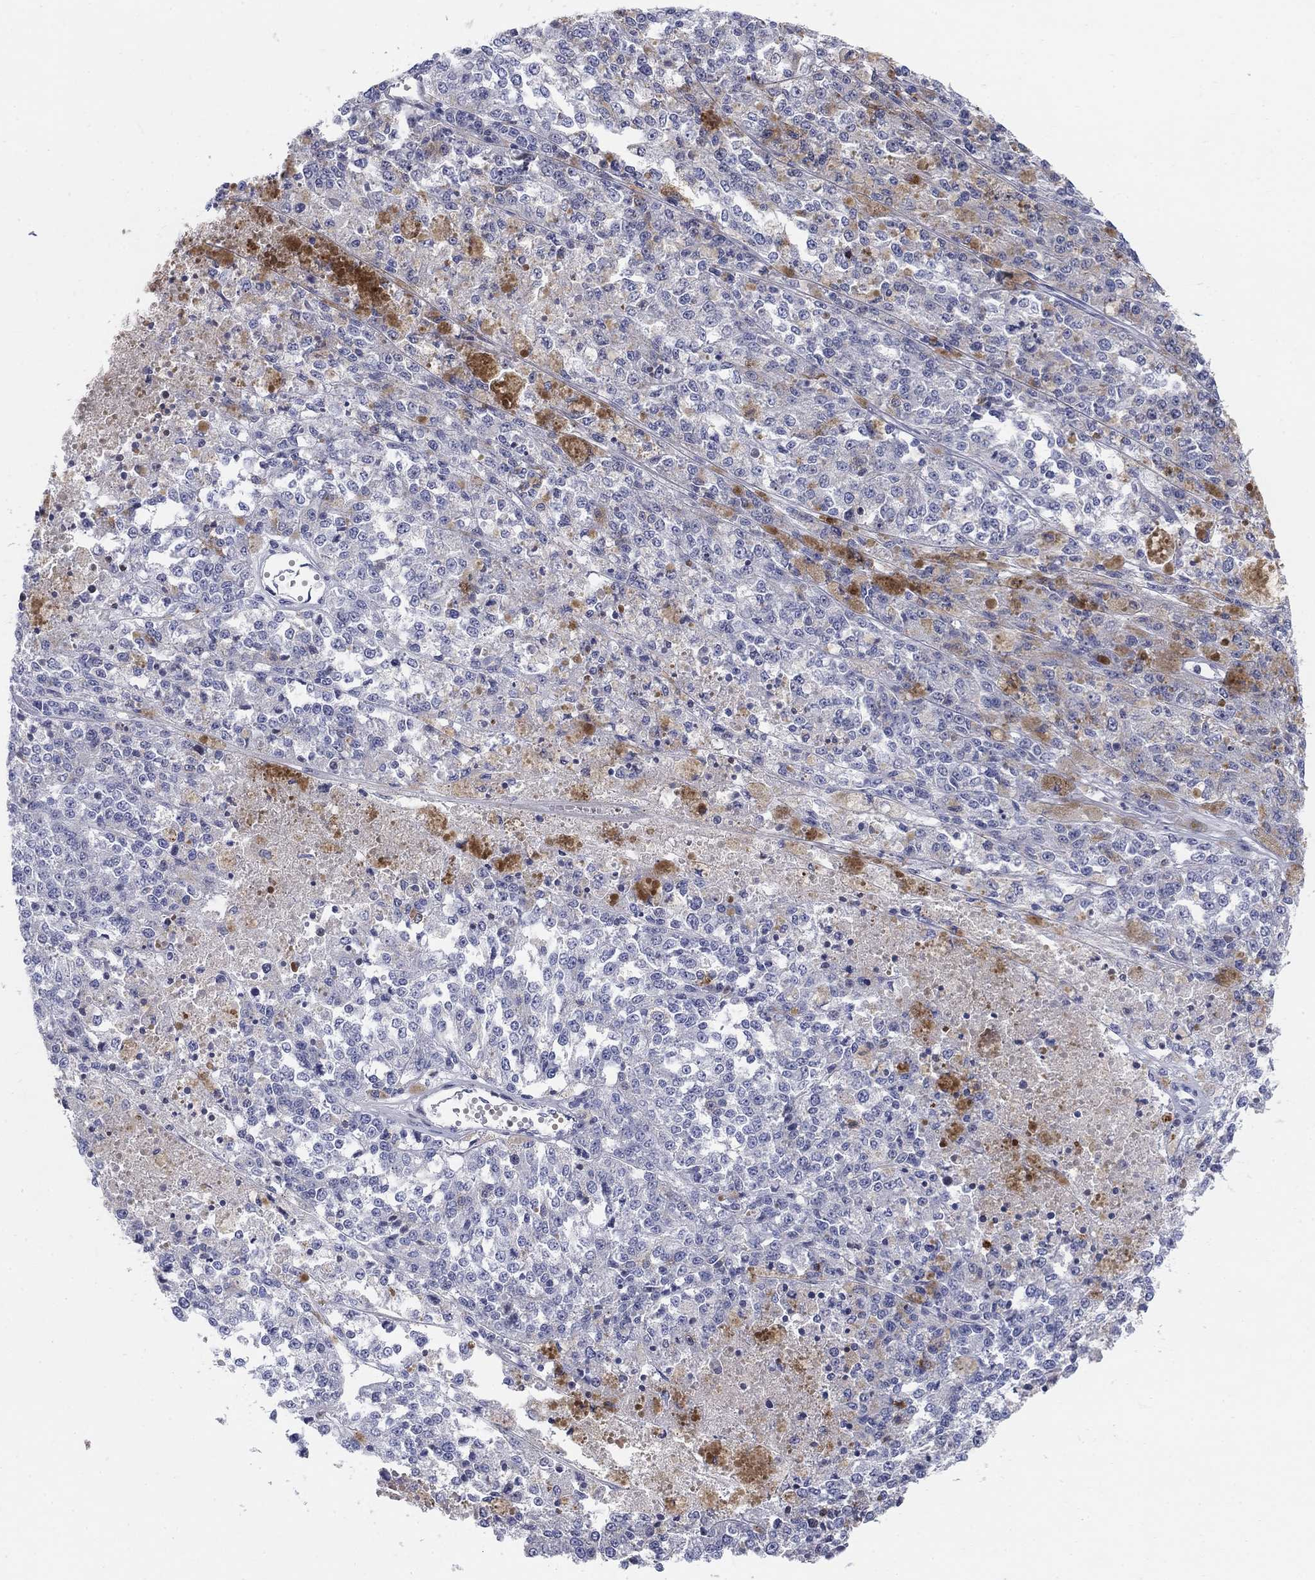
{"staining": {"intensity": "negative", "quantity": "none", "location": "none"}, "tissue": "melanoma", "cell_type": "Tumor cells", "image_type": "cancer", "snomed": [{"axis": "morphology", "description": "Malignant melanoma, Metastatic site"}, {"axis": "topography", "description": "Lymph node"}], "caption": "The micrograph exhibits no significant positivity in tumor cells of melanoma. (Stains: DAB (3,3'-diaminobenzidine) IHC with hematoxylin counter stain, Microscopy: brightfield microscopy at high magnification).", "gene": "HEATR4", "patient": {"sex": "female", "age": 64}}